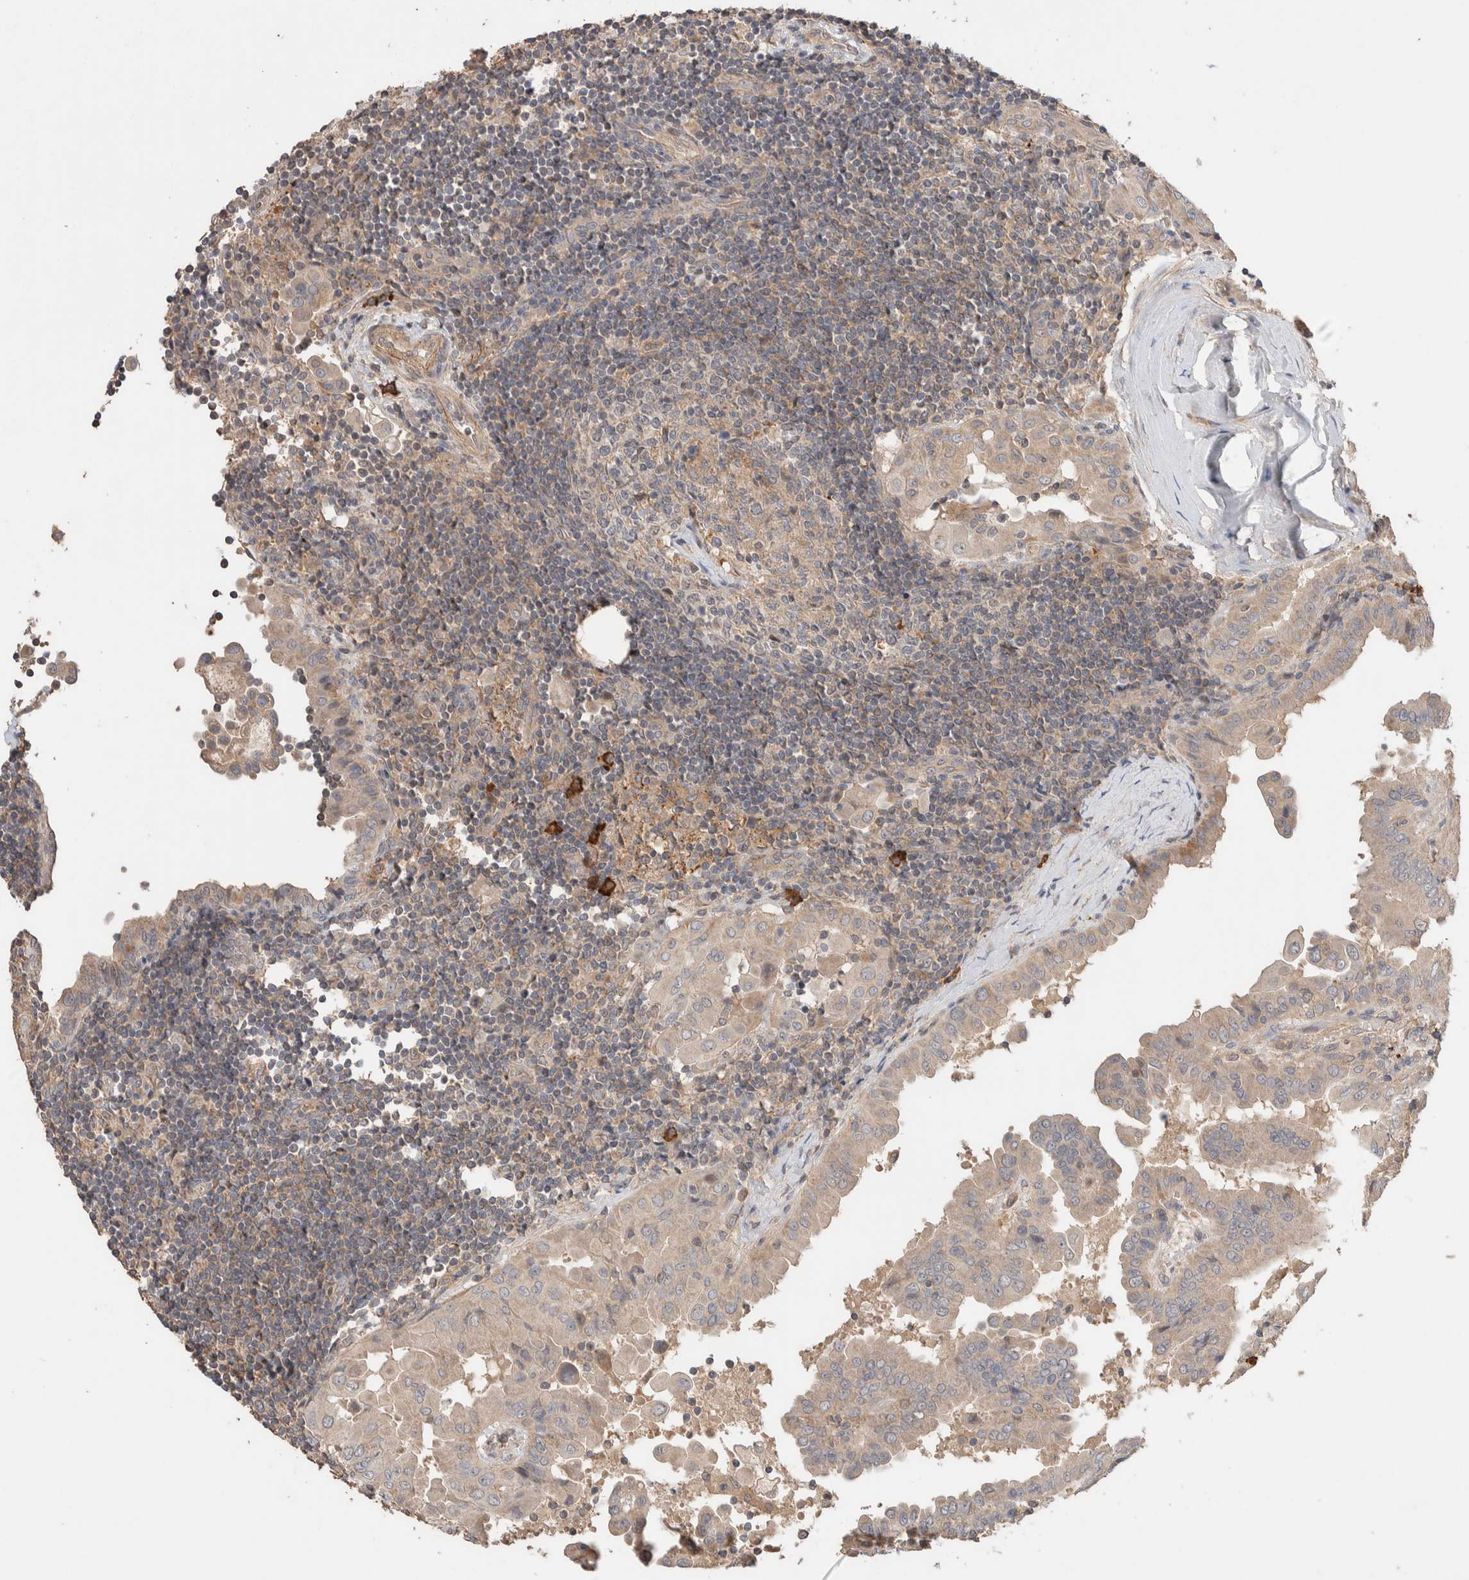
{"staining": {"intensity": "weak", "quantity": "25%-75%", "location": "cytoplasmic/membranous"}, "tissue": "thyroid cancer", "cell_type": "Tumor cells", "image_type": "cancer", "snomed": [{"axis": "morphology", "description": "Papillary adenocarcinoma, NOS"}, {"axis": "topography", "description": "Thyroid gland"}], "caption": "A micrograph of papillary adenocarcinoma (thyroid) stained for a protein demonstrates weak cytoplasmic/membranous brown staining in tumor cells. Immunohistochemistry (ihc) stains the protein in brown and the nuclei are stained blue.", "gene": "WDR91", "patient": {"sex": "male", "age": 33}}